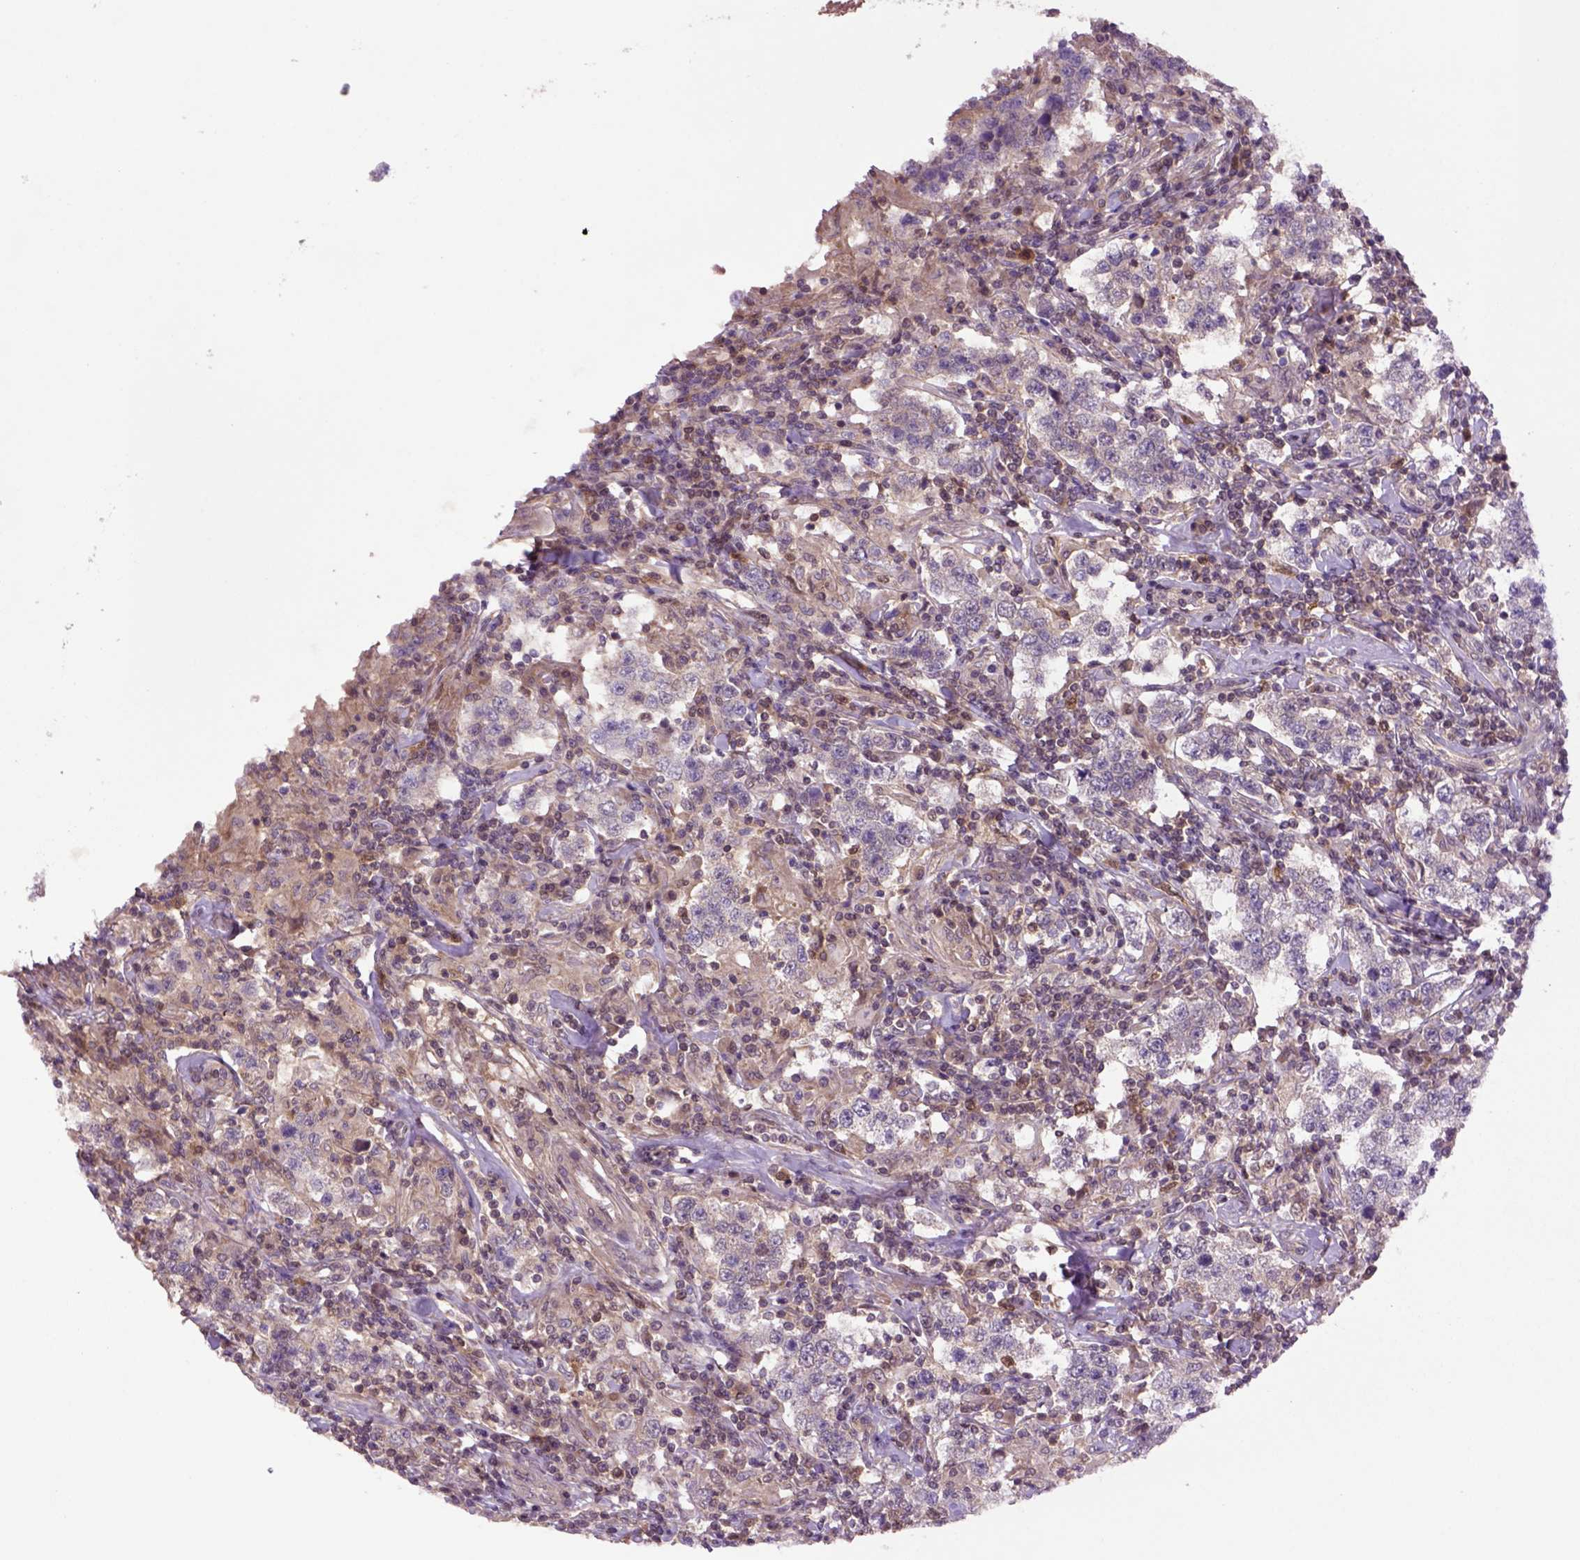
{"staining": {"intensity": "negative", "quantity": "none", "location": "none"}, "tissue": "testis cancer", "cell_type": "Tumor cells", "image_type": "cancer", "snomed": [{"axis": "morphology", "description": "Seminoma, NOS"}, {"axis": "morphology", "description": "Carcinoma, Embryonal, NOS"}, {"axis": "topography", "description": "Testis"}], "caption": "Photomicrograph shows no significant protein positivity in tumor cells of testis embryonal carcinoma.", "gene": "HSPBP1", "patient": {"sex": "male", "age": 41}}